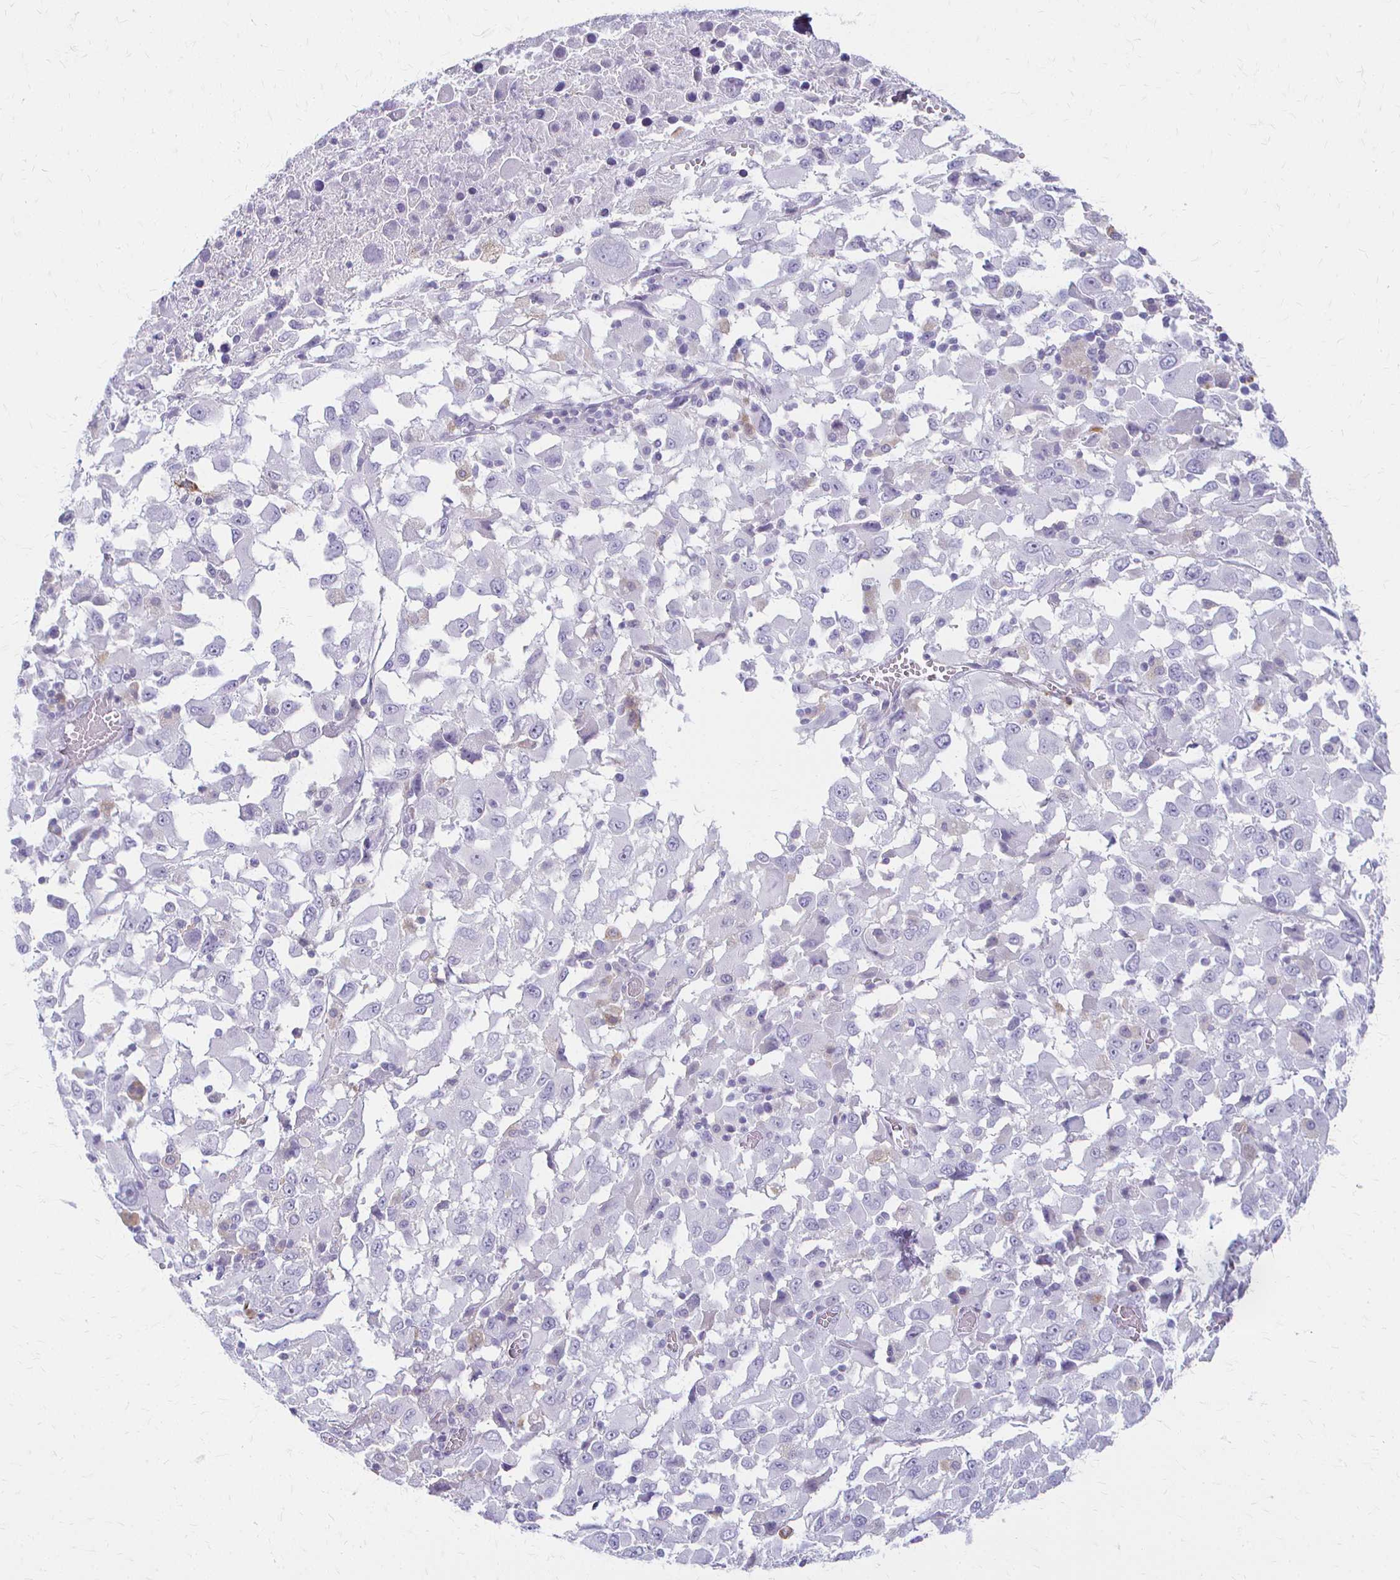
{"staining": {"intensity": "negative", "quantity": "none", "location": "none"}, "tissue": "melanoma", "cell_type": "Tumor cells", "image_type": "cancer", "snomed": [{"axis": "morphology", "description": "Malignant melanoma, Metastatic site"}, {"axis": "topography", "description": "Soft tissue"}], "caption": "IHC photomicrograph of neoplastic tissue: melanoma stained with DAB (3,3'-diaminobenzidine) exhibits no significant protein staining in tumor cells.", "gene": "ACP5", "patient": {"sex": "male", "age": 50}}